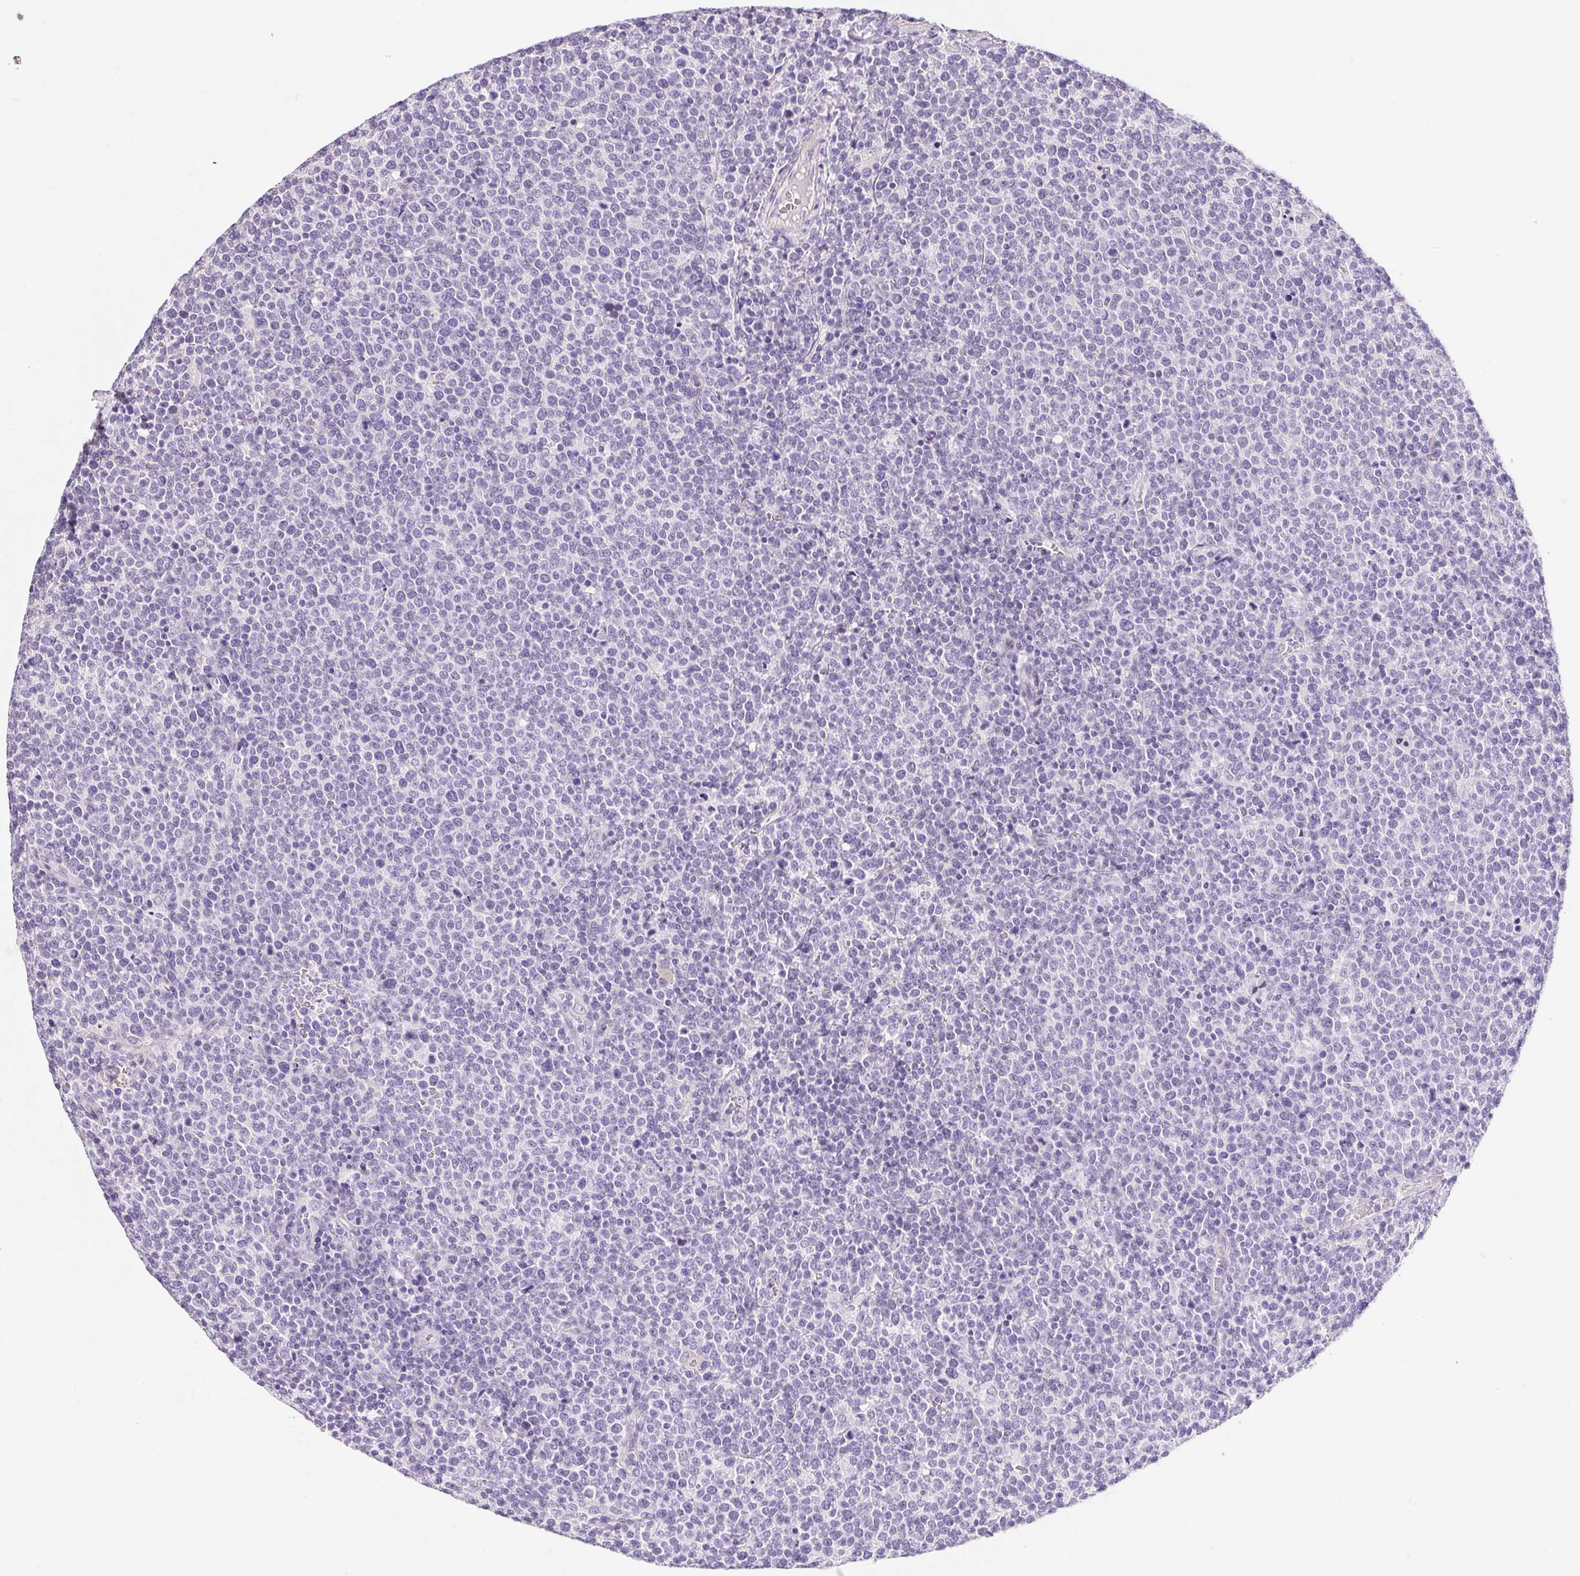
{"staining": {"intensity": "negative", "quantity": "none", "location": "none"}, "tissue": "lymphoma", "cell_type": "Tumor cells", "image_type": "cancer", "snomed": [{"axis": "morphology", "description": "Malignant lymphoma, non-Hodgkin's type, High grade"}, {"axis": "topography", "description": "Lymph node"}], "caption": "Tumor cells show no significant protein expression in lymphoma.", "gene": "AQP5", "patient": {"sex": "male", "age": 61}}